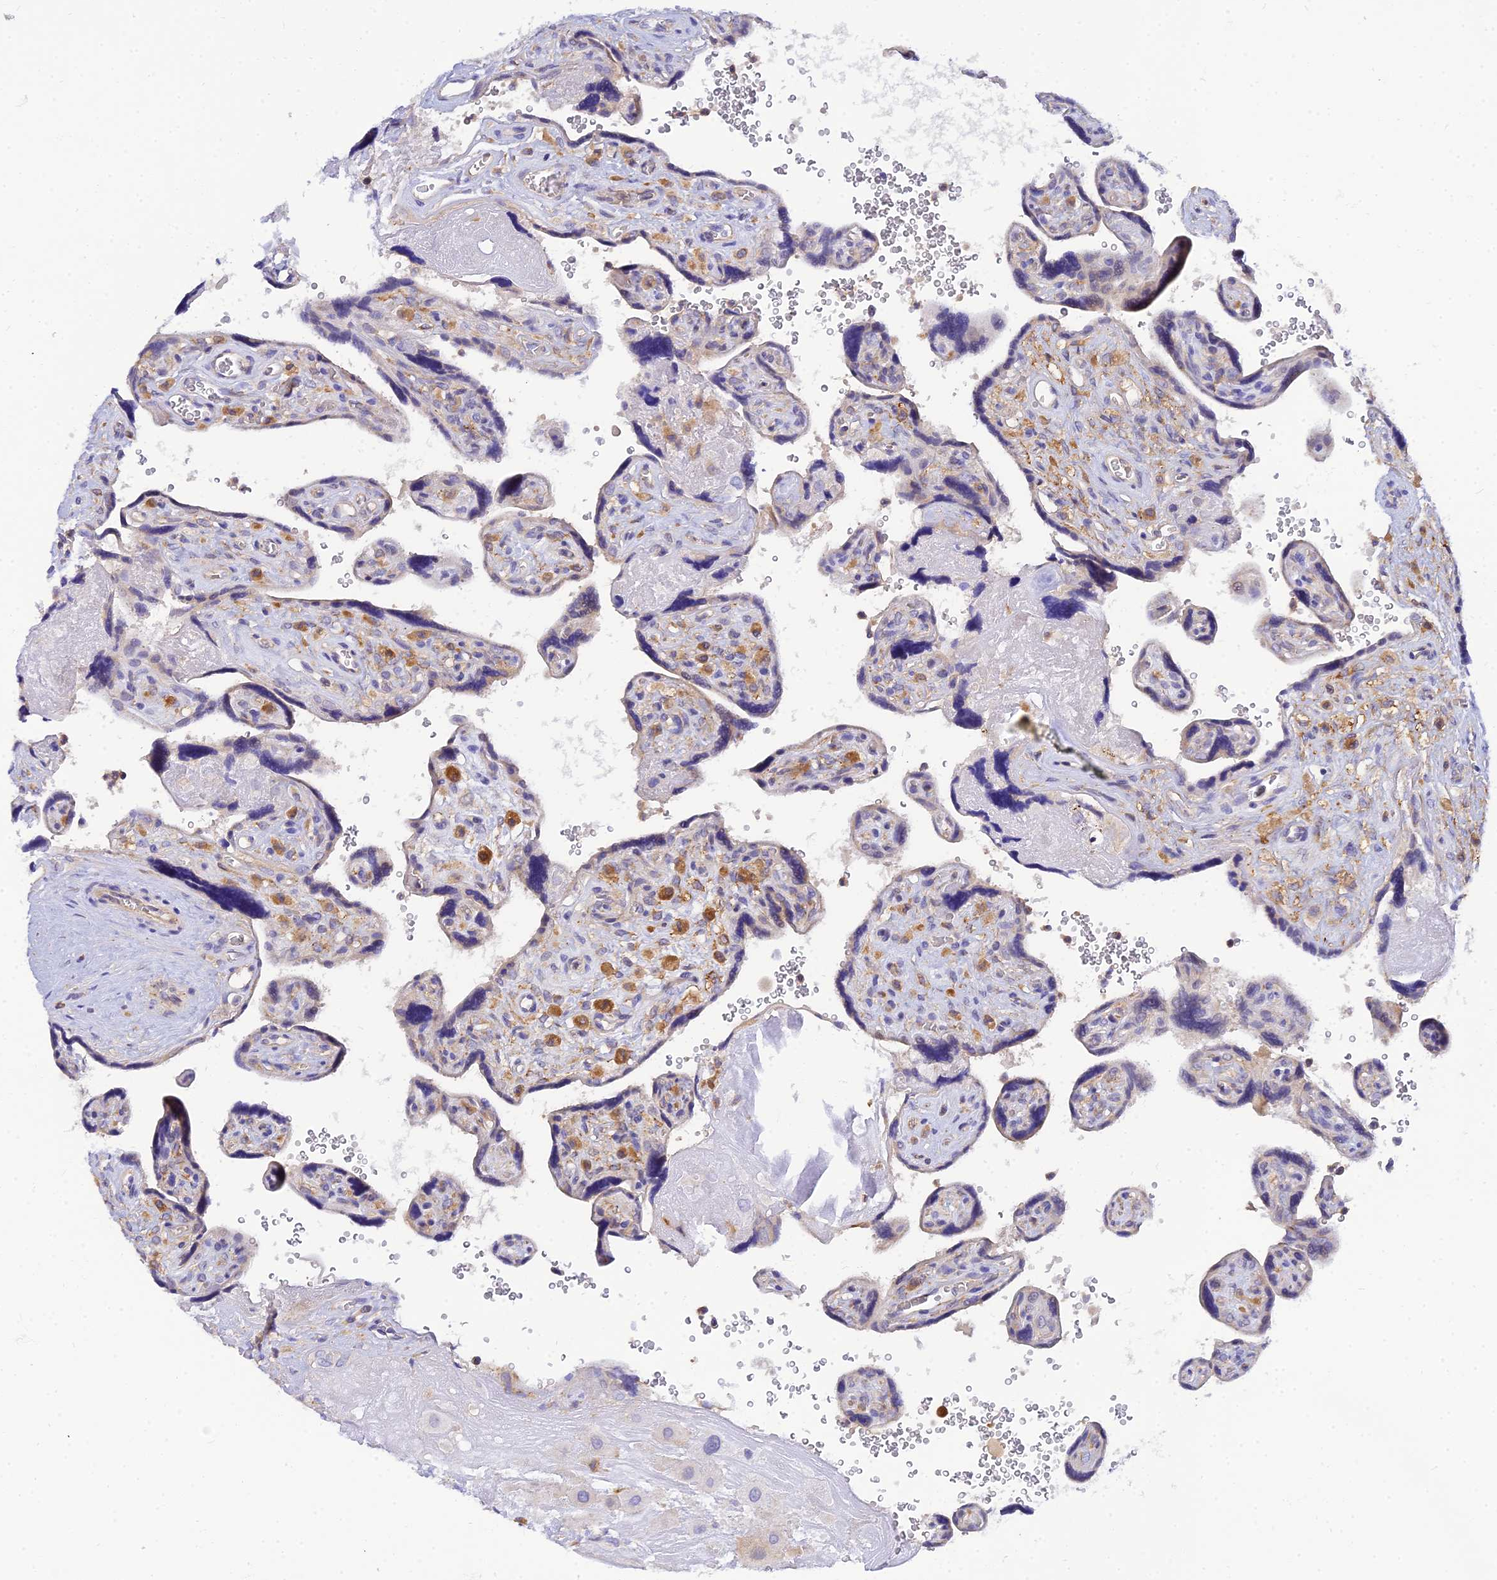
{"staining": {"intensity": "moderate", "quantity": "25%-75%", "location": "cytoplasmic/membranous"}, "tissue": "placenta", "cell_type": "Trophoblastic cells", "image_type": "normal", "snomed": [{"axis": "morphology", "description": "Normal tissue, NOS"}, {"axis": "topography", "description": "Placenta"}], "caption": "Brown immunohistochemical staining in benign human placenta reveals moderate cytoplasmic/membranous positivity in approximately 25%-75% of trophoblastic cells.", "gene": "ARL8A", "patient": {"sex": "female", "age": 39}}